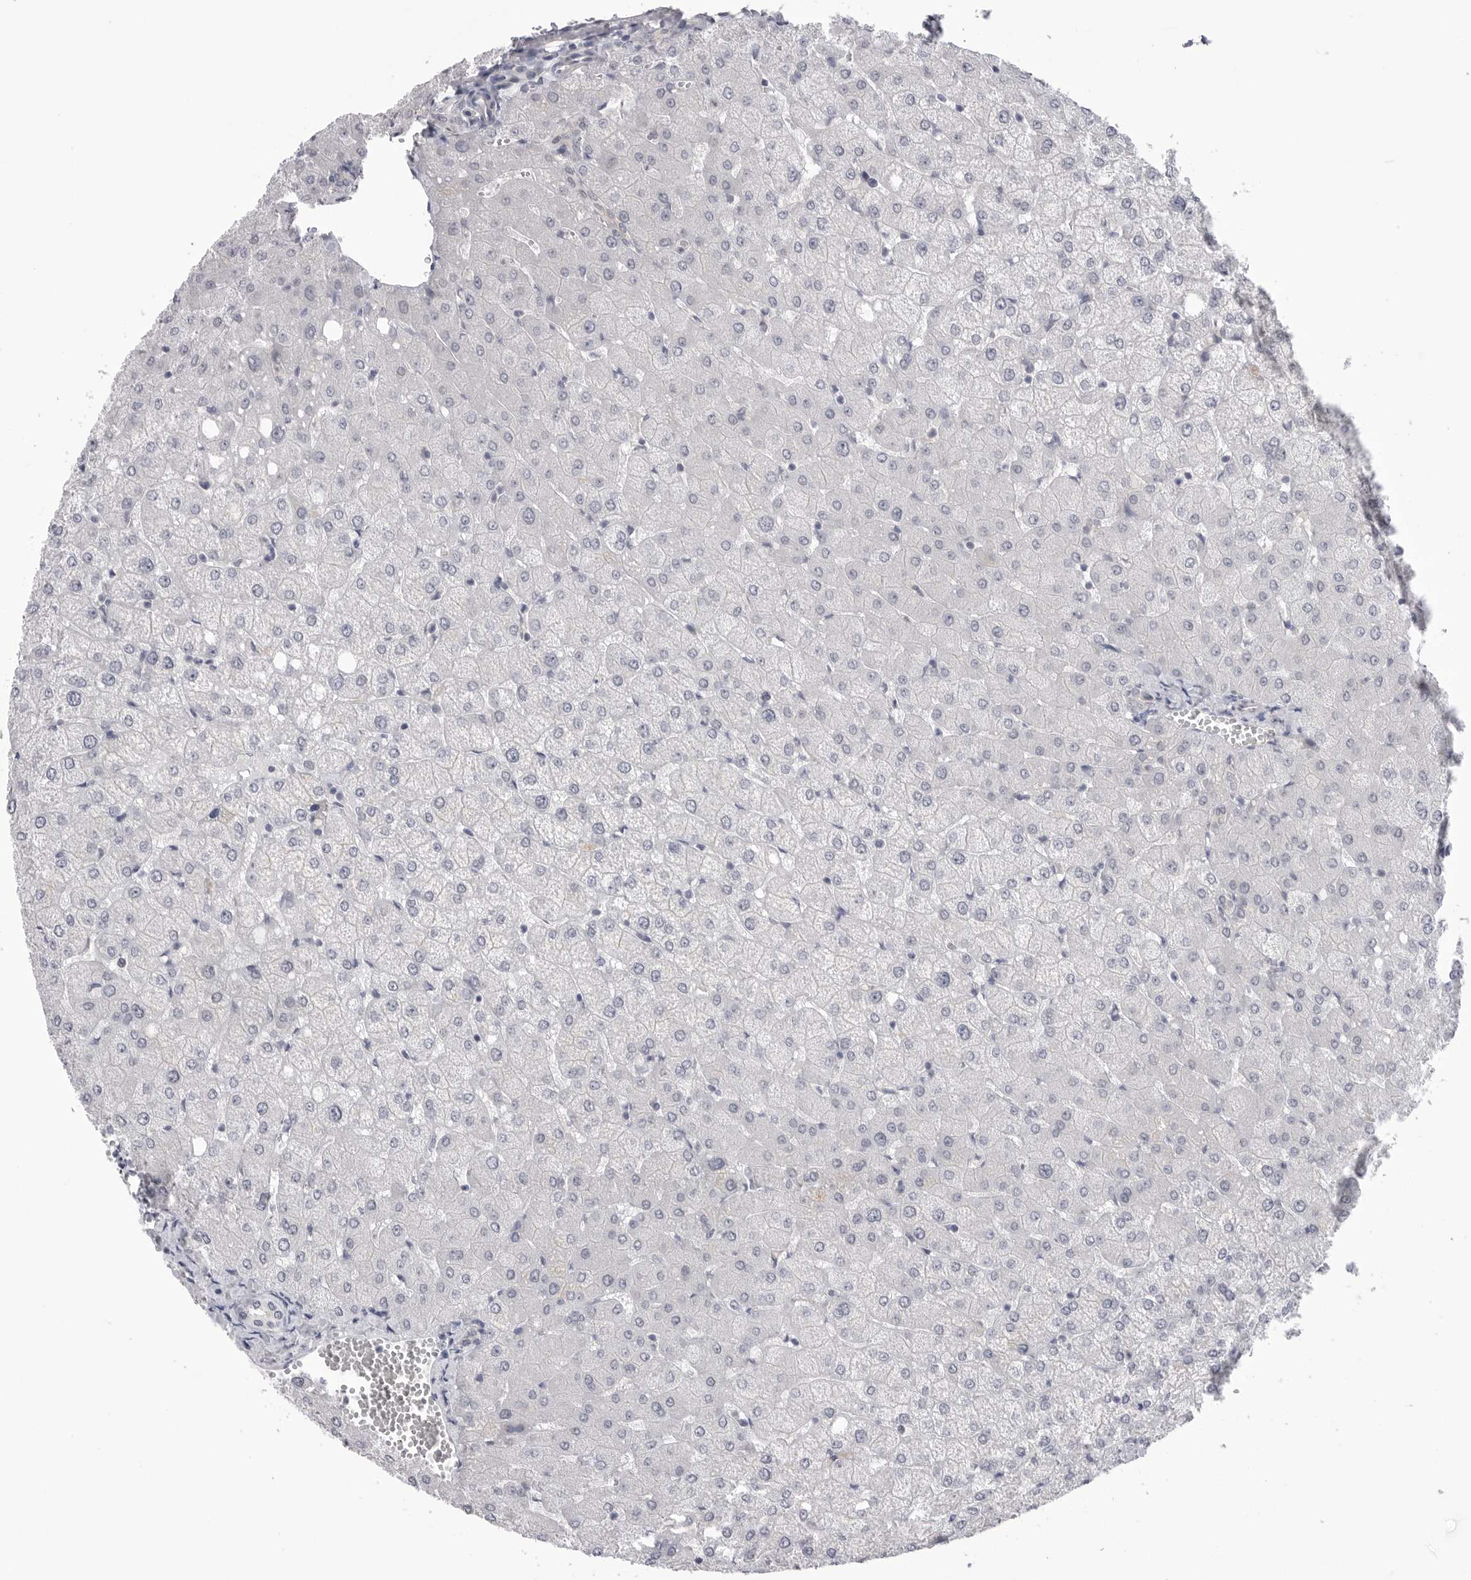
{"staining": {"intensity": "negative", "quantity": "none", "location": "none"}, "tissue": "liver", "cell_type": "Cholangiocytes", "image_type": "normal", "snomed": [{"axis": "morphology", "description": "Normal tissue, NOS"}, {"axis": "topography", "description": "Liver"}], "caption": "This histopathology image is of unremarkable liver stained with immunohistochemistry to label a protein in brown with the nuclei are counter-stained blue. There is no positivity in cholangiocytes.", "gene": "DLGAP3", "patient": {"sex": "female", "age": 54}}